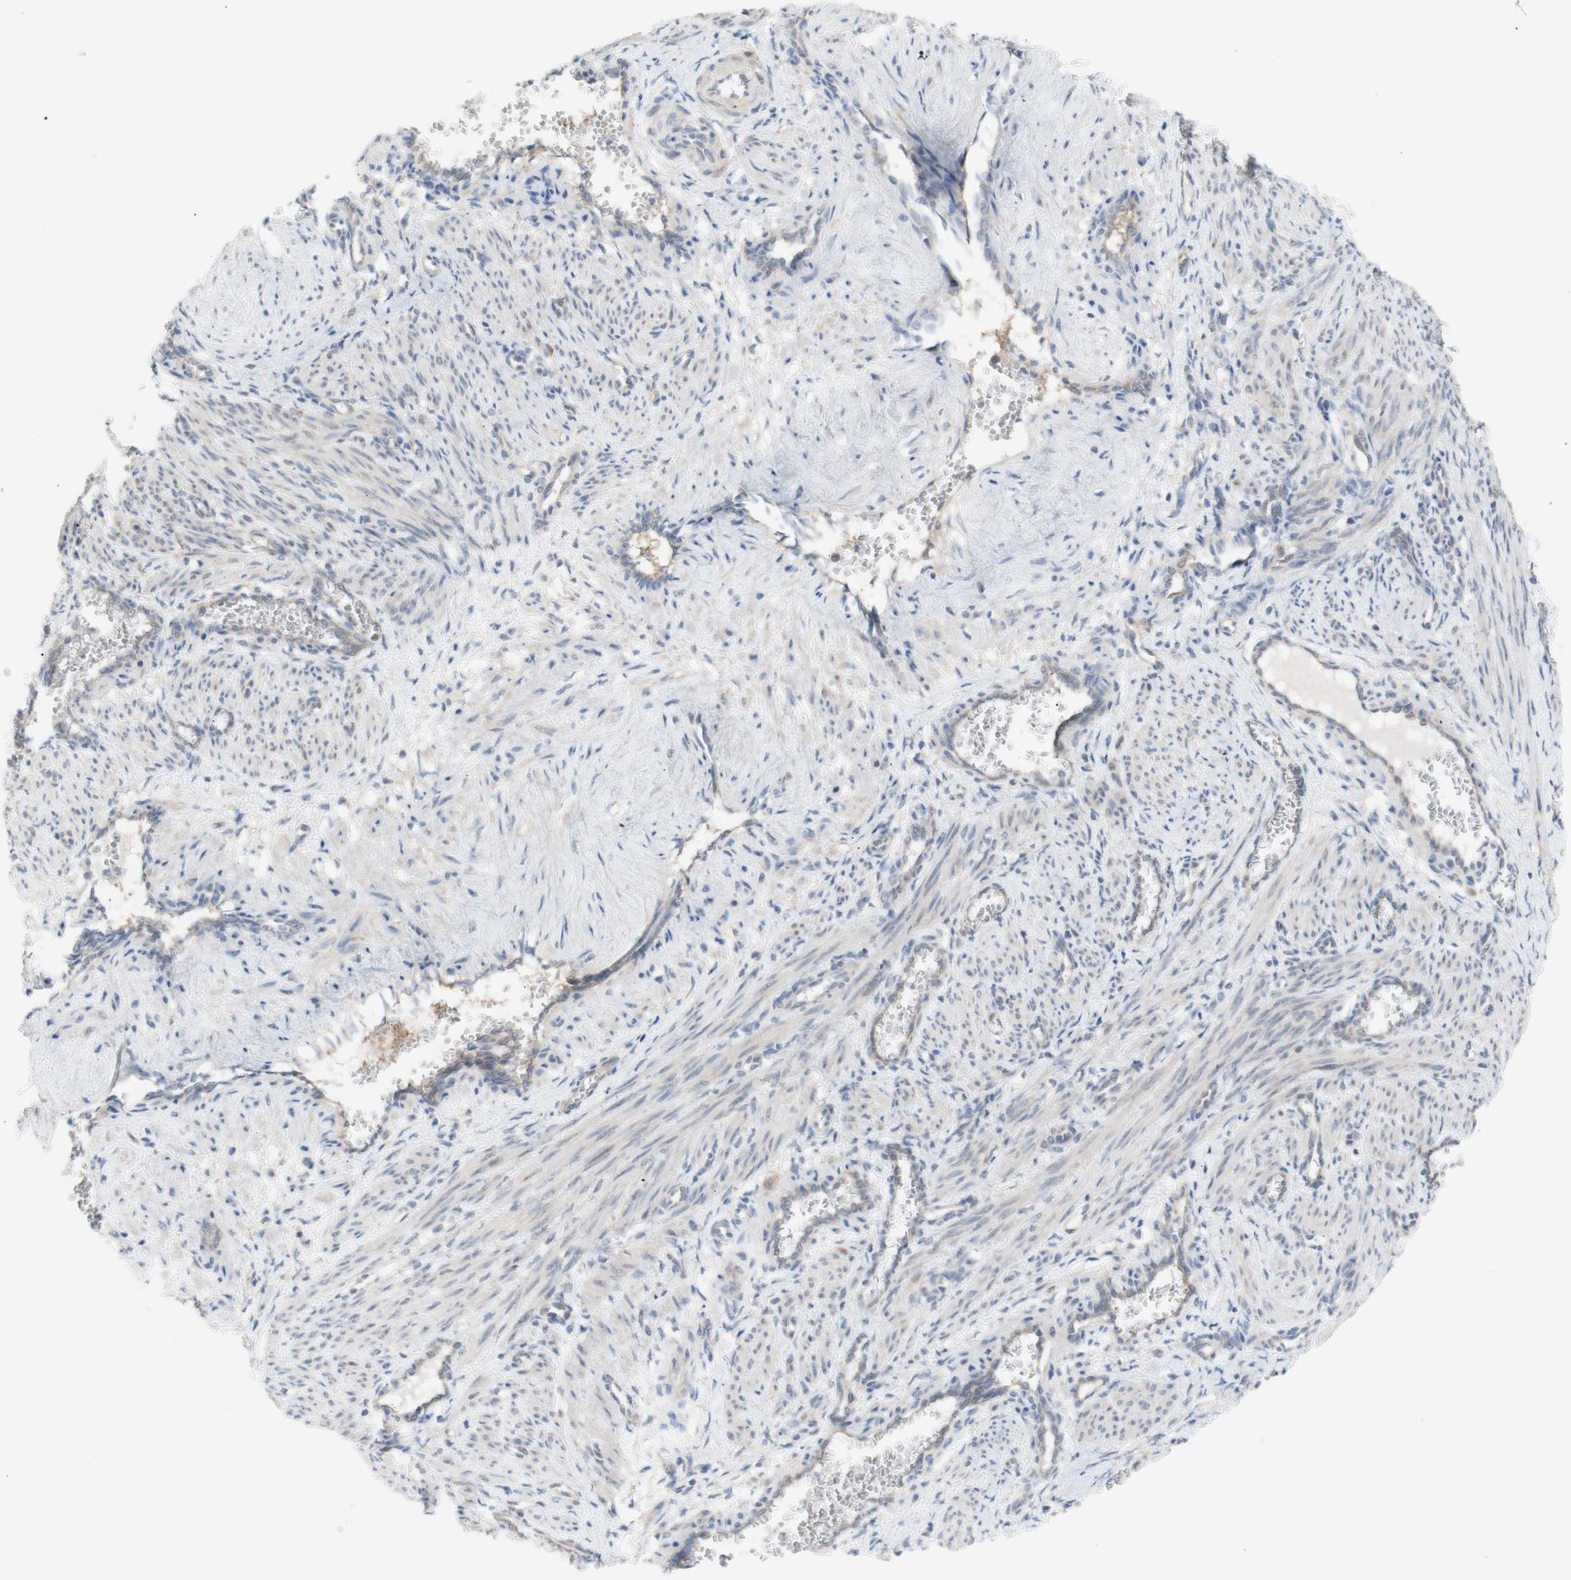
{"staining": {"intensity": "negative", "quantity": "none", "location": "none"}, "tissue": "smooth muscle", "cell_type": "Smooth muscle cells", "image_type": "normal", "snomed": [{"axis": "morphology", "description": "Normal tissue, NOS"}, {"axis": "topography", "description": "Endometrium"}], "caption": "Immunohistochemistry of normal smooth muscle demonstrates no positivity in smooth muscle cells.", "gene": "PRMT5", "patient": {"sex": "female", "age": 33}}